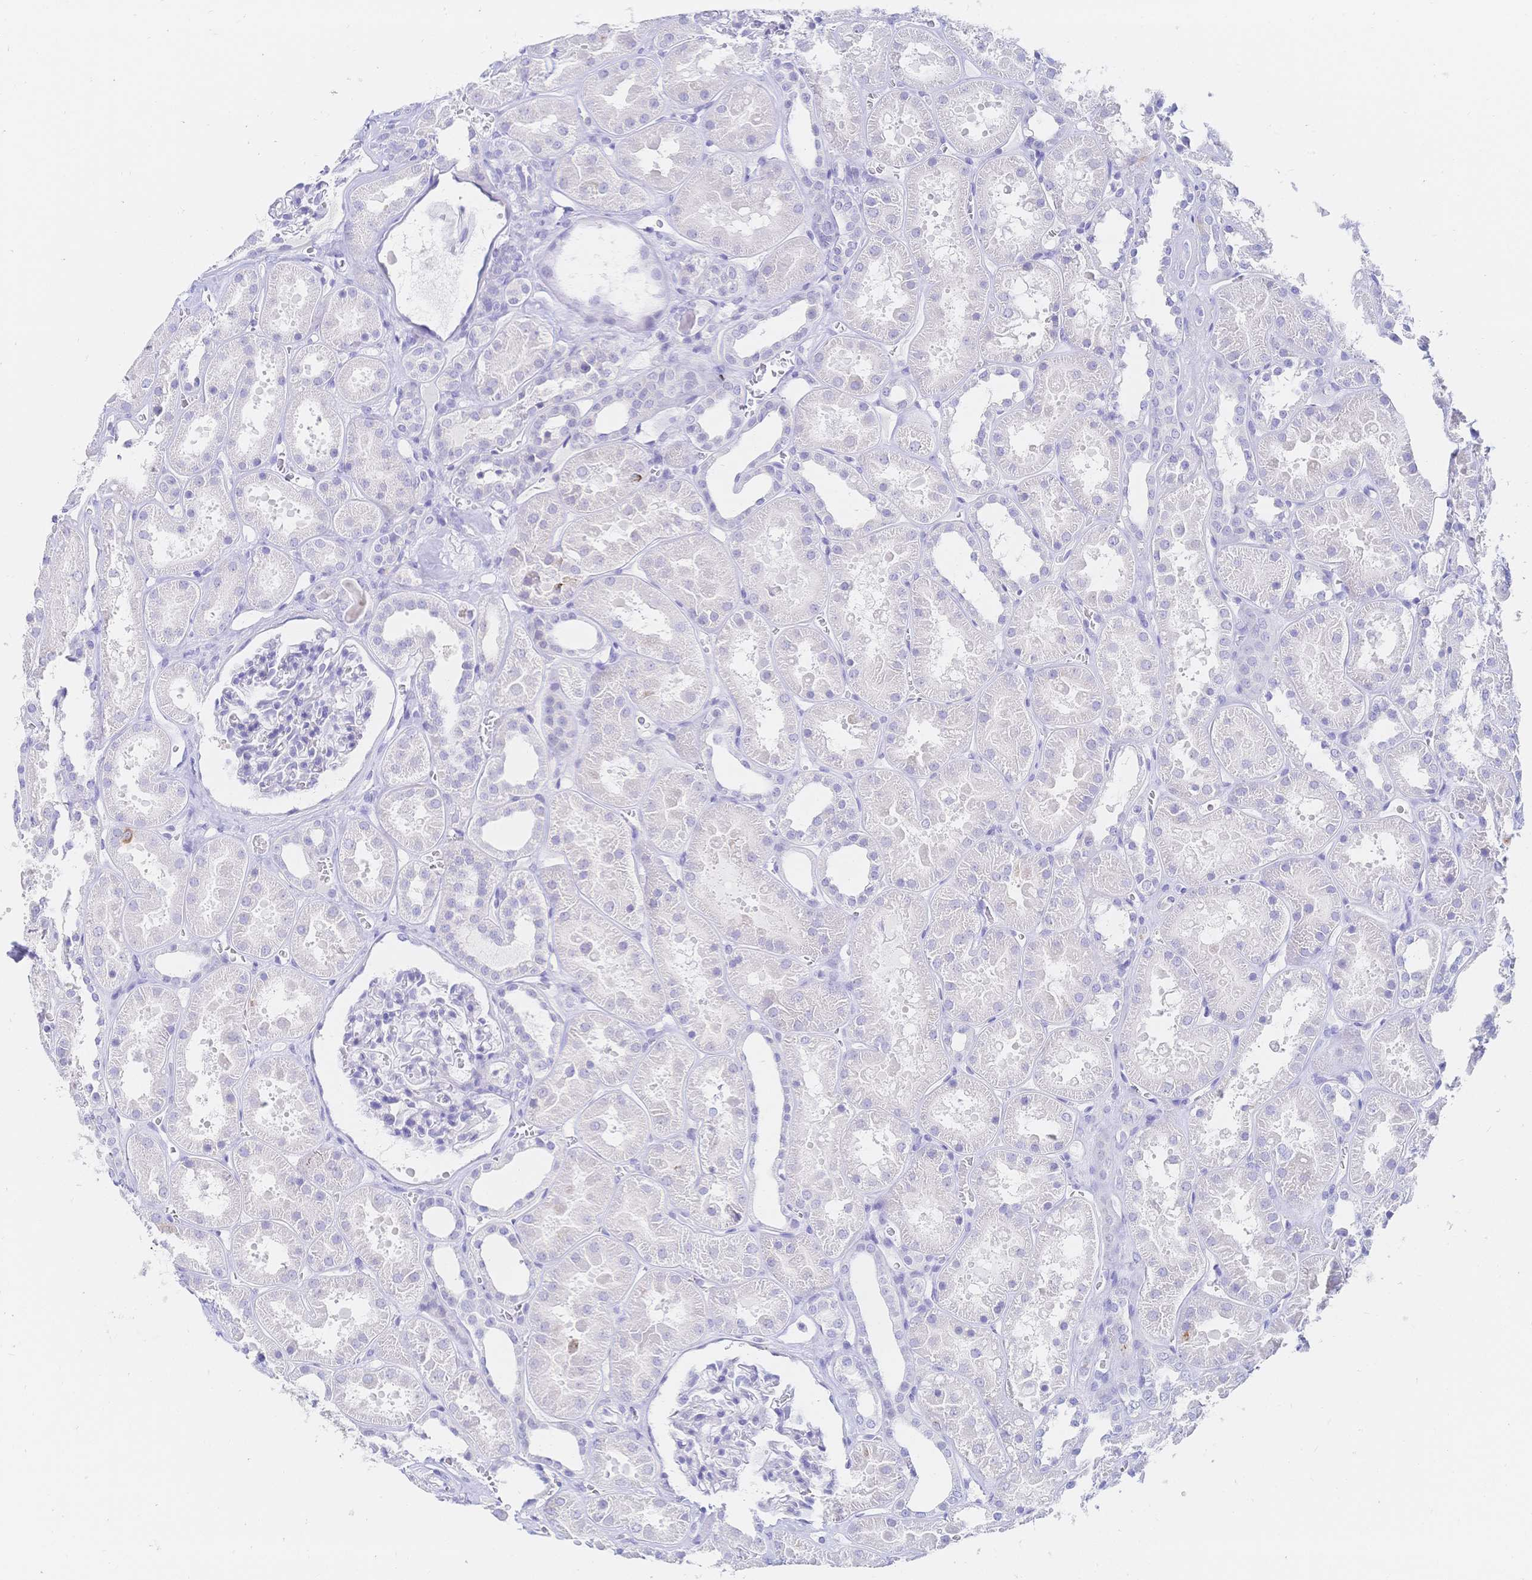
{"staining": {"intensity": "negative", "quantity": "none", "location": "none"}, "tissue": "kidney", "cell_type": "Cells in glomeruli", "image_type": "normal", "snomed": [{"axis": "morphology", "description": "Normal tissue, NOS"}, {"axis": "topography", "description": "Kidney"}], "caption": "DAB (3,3'-diaminobenzidine) immunohistochemical staining of benign kidney reveals no significant positivity in cells in glomeruli.", "gene": "RRM1", "patient": {"sex": "female", "age": 41}}